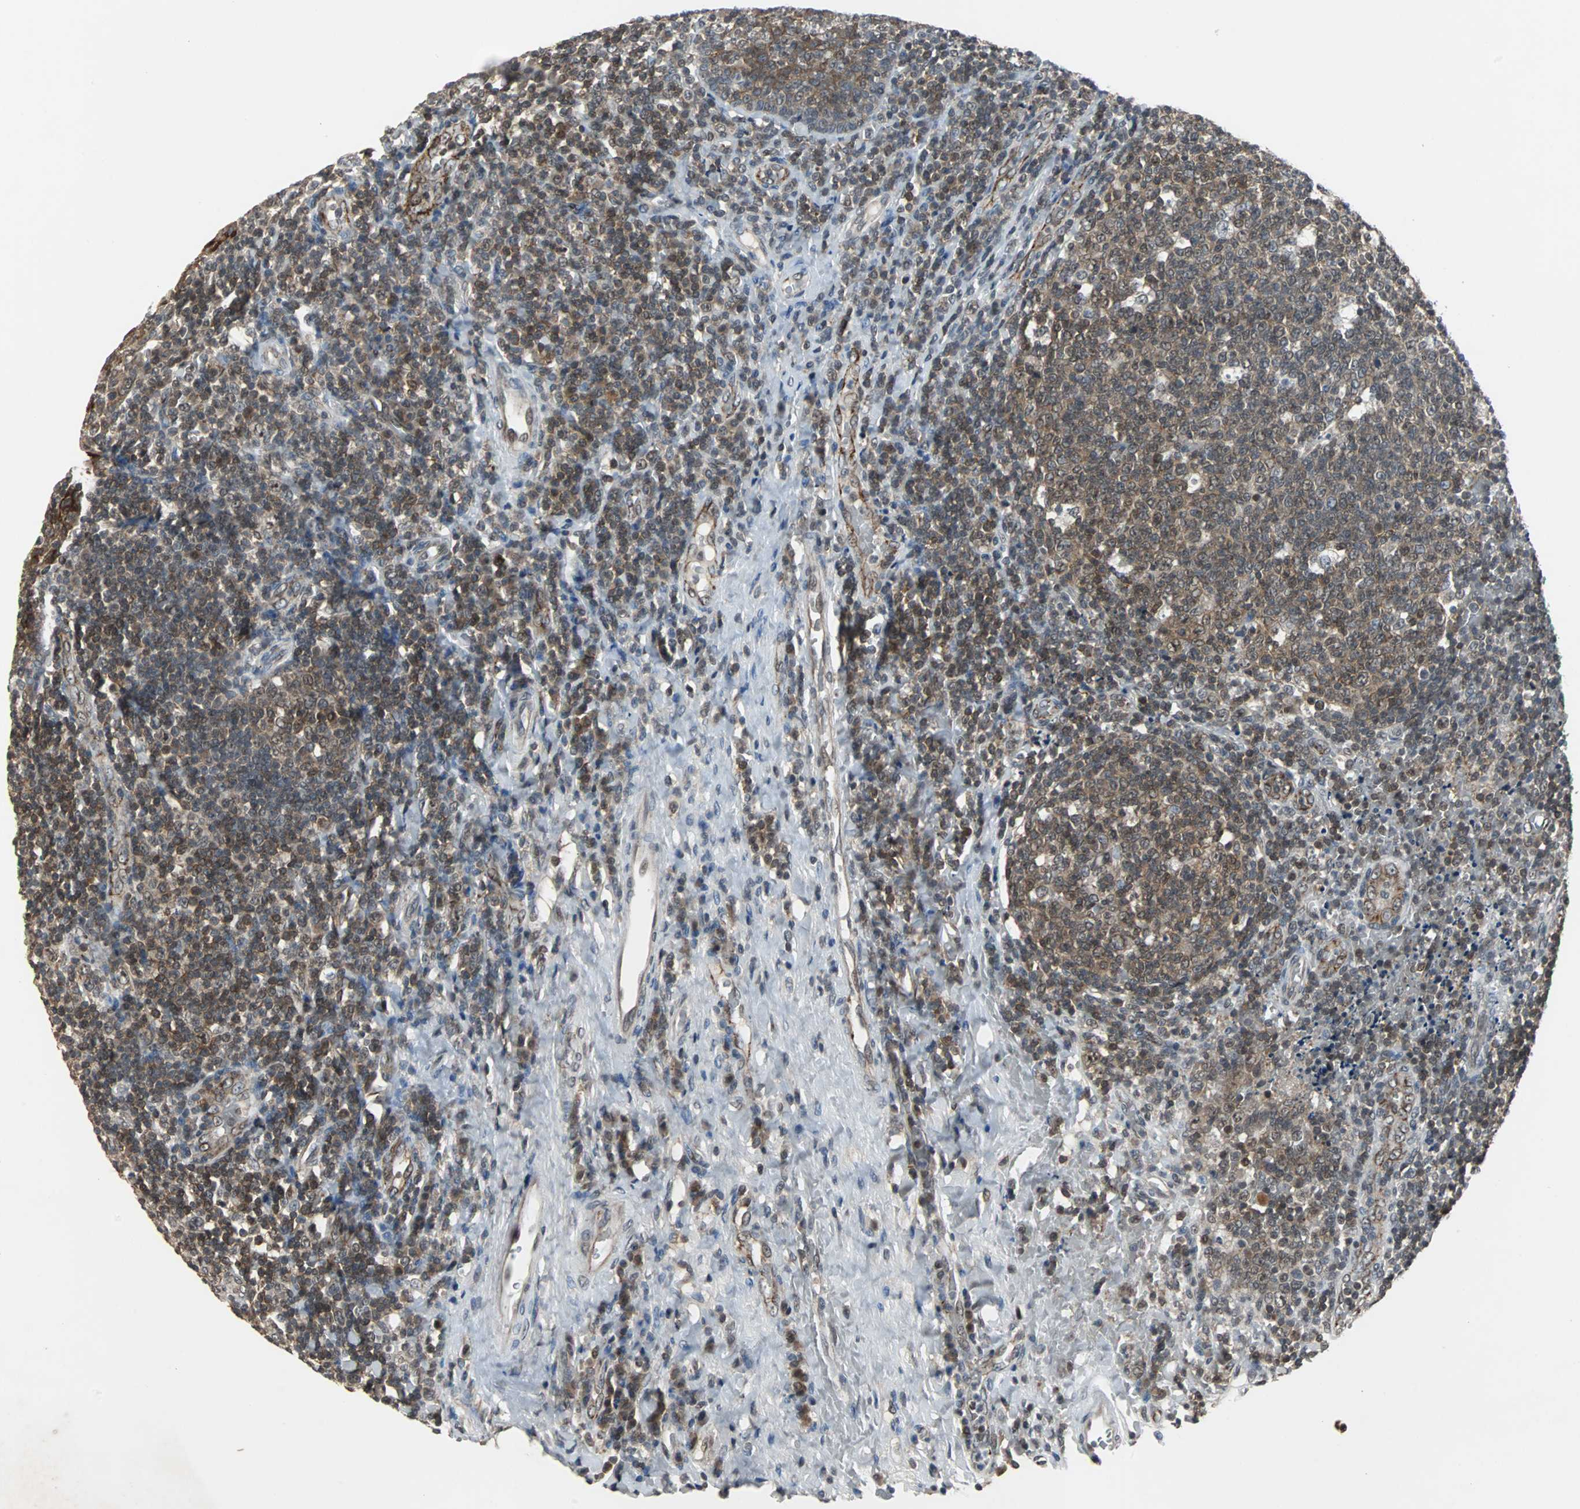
{"staining": {"intensity": "moderate", "quantity": ">75%", "location": "cytoplasmic/membranous"}, "tissue": "tonsil", "cell_type": "Germinal center cells", "image_type": "normal", "snomed": [{"axis": "morphology", "description": "Normal tissue, NOS"}, {"axis": "topography", "description": "Tonsil"}], "caption": "There is medium levels of moderate cytoplasmic/membranous staining in germinal center cells of normal tonsil, as demonstrated by immunohistochemical staining (brown color).", "gene": "LSR", "patient": {"sex": "male", "age": 17}}